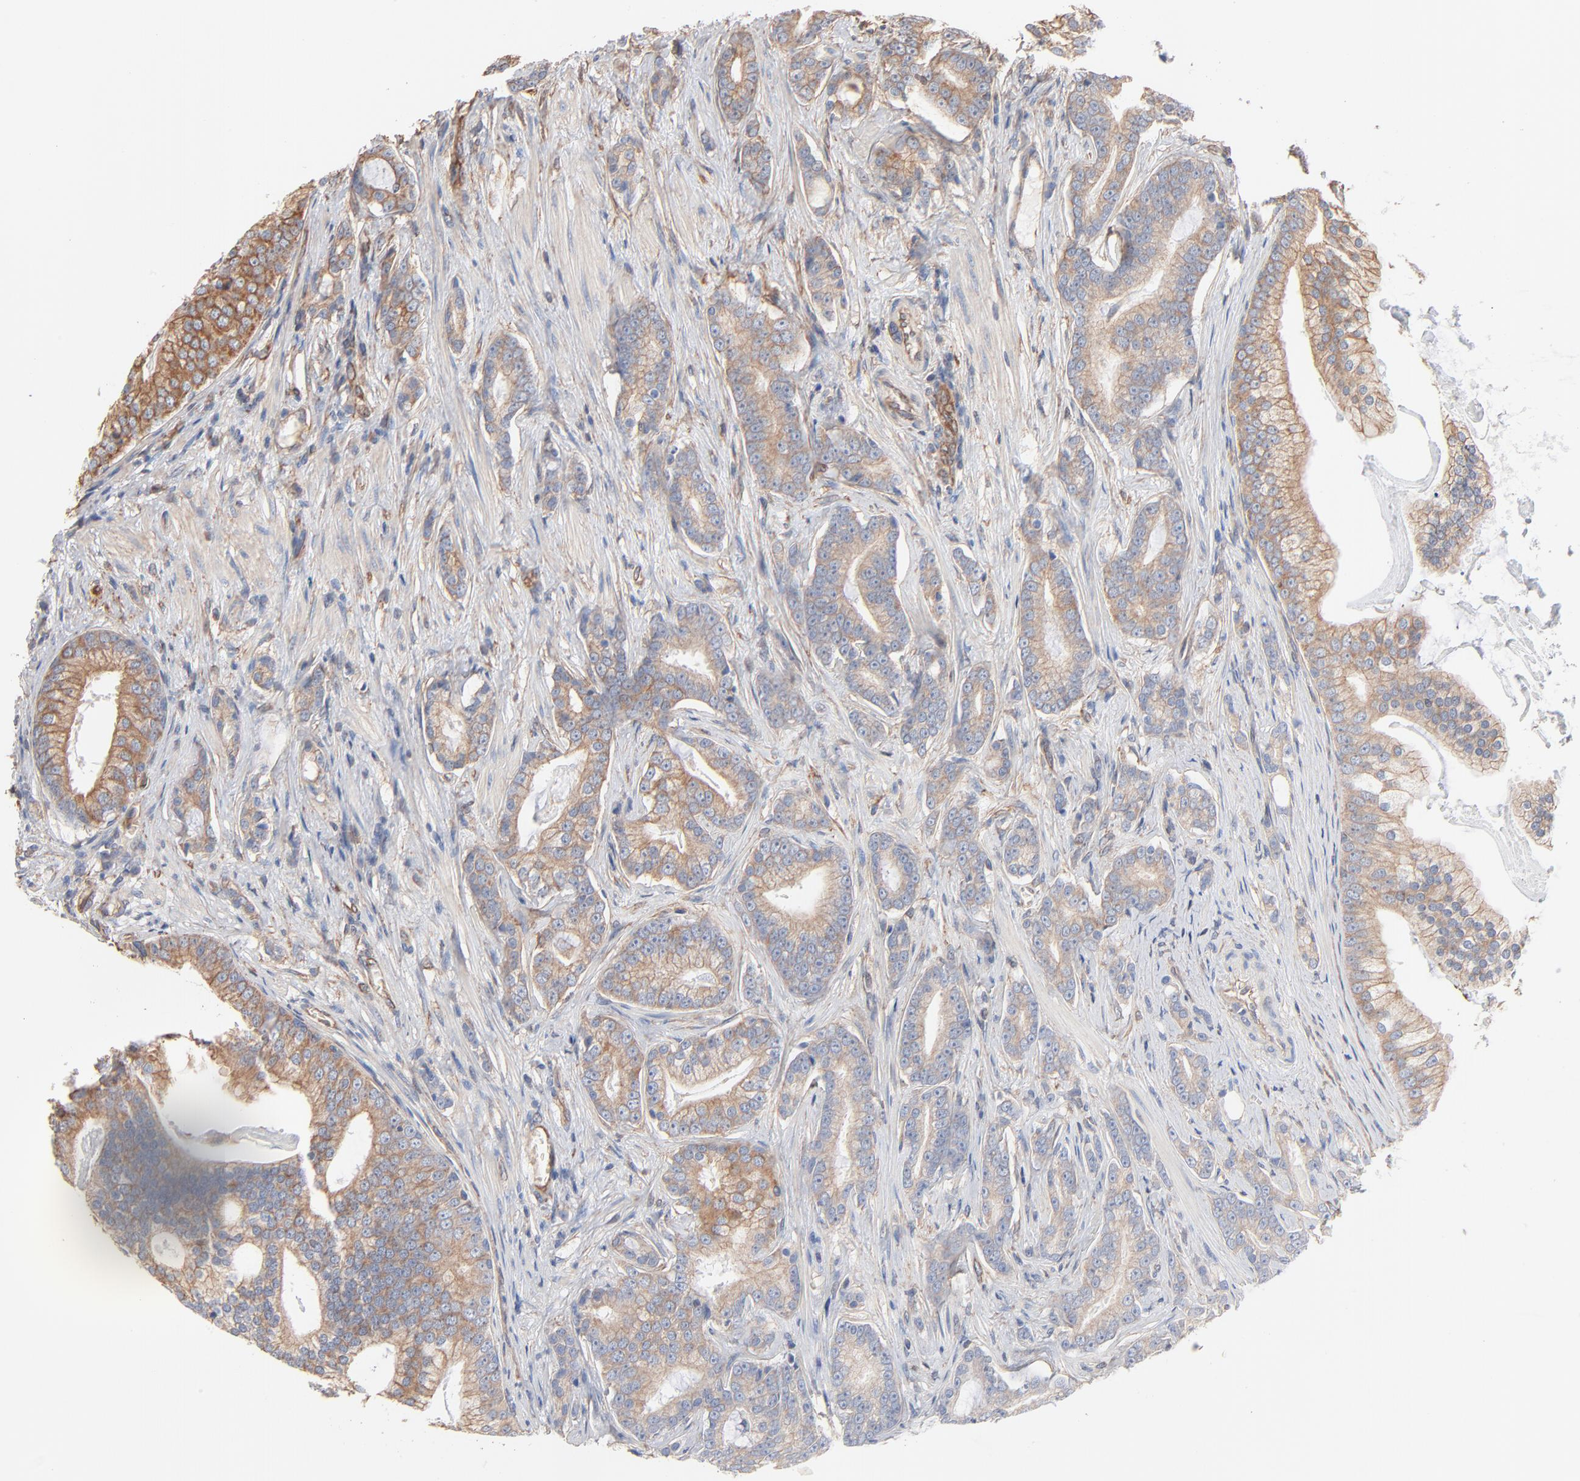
{"staining": {"intensity": "weak", "quantity": "<25%", "location": "cytoplasmic/membranous"}, "tissue": "prostate cancer", "cell_type": "Tumor cells", "image_type": "cancer", "snomed": [{"axis": "morphology", "description": "Adenocarcinoma, Low grade"}, {"axis": "topography", "description": "Prostate"}], "caption": "Immunohistochemistry of human low-grade adenocarcinoma (prostate) displays no staining in tumor cells.", "gene": "ABCD4", "patient": {"sex": "male", "age": 58}}